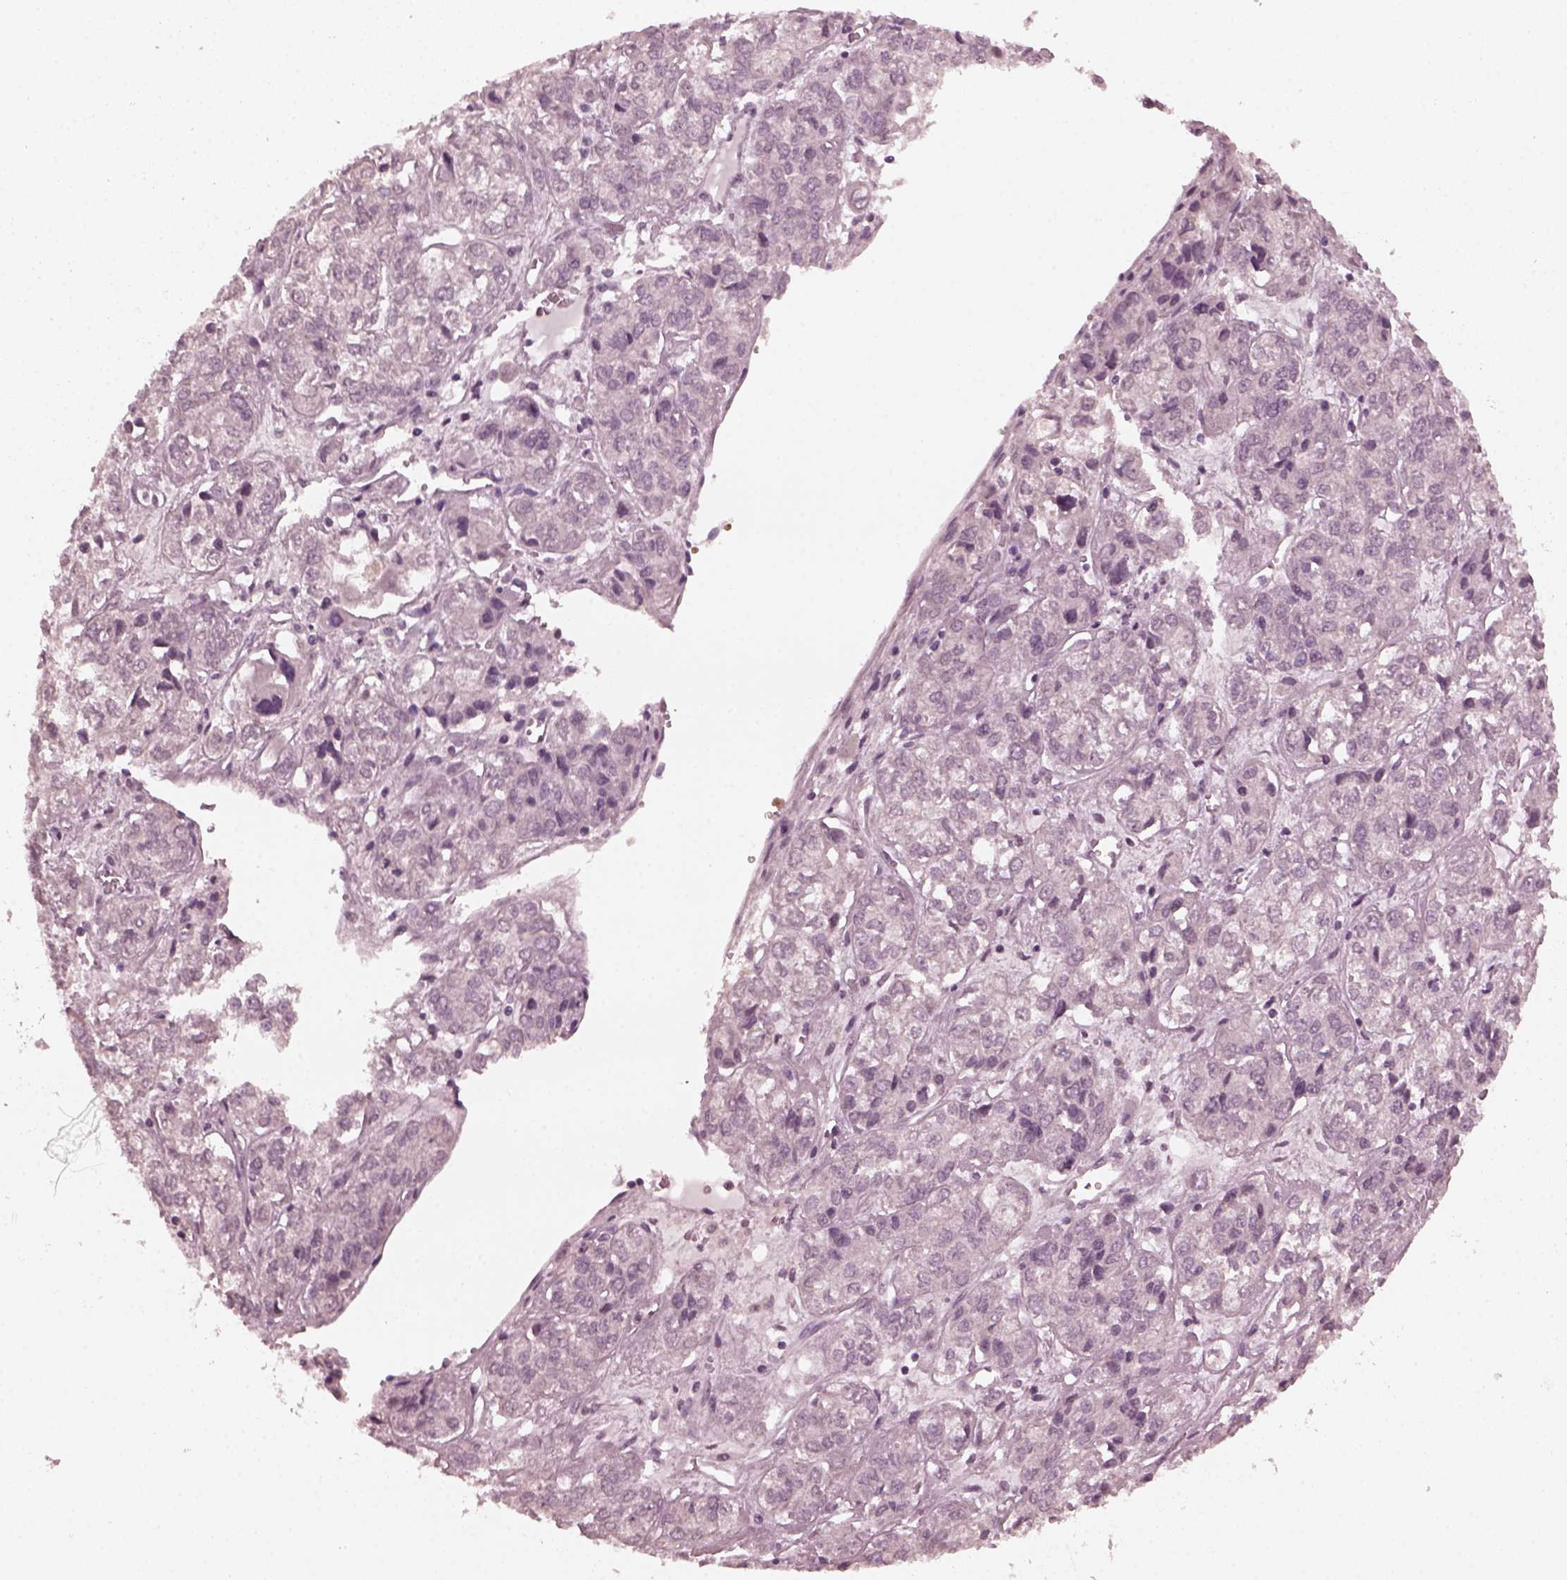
{"staining": {"intensity": "negative", "quantity": "none", "location": "none"}, "tissue": "ovarian cancer", "cell_type": "Tumor cells", "image_type": "cancer", "snomed": [{"axis": "morphology", "description": "Carcinoma, endometroid"}, {"axis": "topography", "description": "Ovary"}], "caption": "IHC micrograph of neoplastic tissue: human ovarian cancer (endometroid carcinoma) stained with DAB (3,3'-diaminobenzidine) demonstrates no significant protein staining in tumor cells.", "gene": "KRT79", "patient": {"sex": "female", "age": 64}}